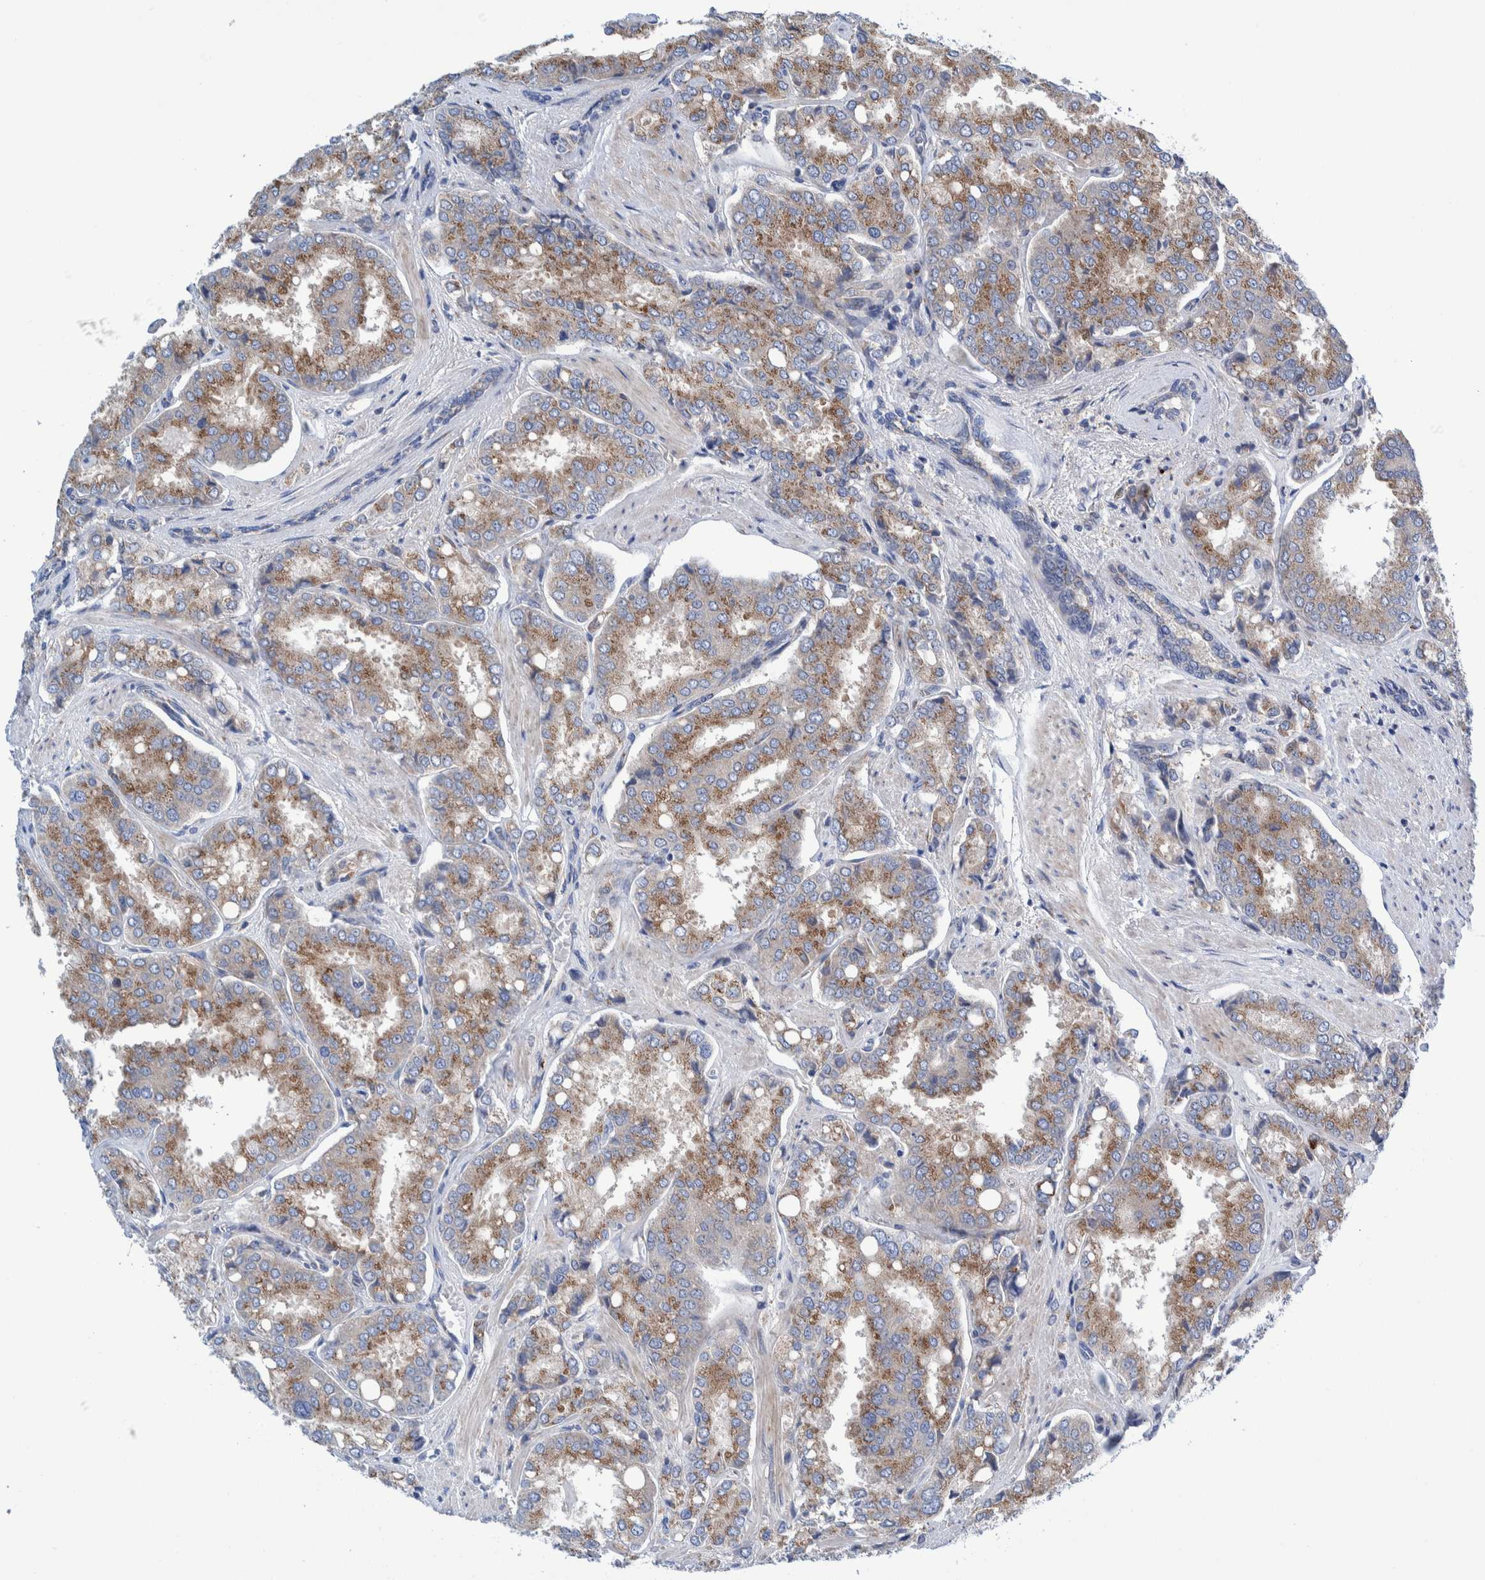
{"staining": {"intensity": "moderate", "quantity": ">75%", "location": "cytoplasmic/membranous"}, "tissue": "prostate cancer", "cell_type": "Tumor cells", "image_type": "cancer", "snomed": [{"axis": "morphology", "description": "Adenocarcinoma, High grade"}, {"axis": "topography", "description": "Prostate"}], "caption": "Protein expression analysis of human prostate cancer reveals moderate cytoplasmic/membranous positivity in approximately >75% of tumor cells.", "gene": "TRIM58", "patient": {"sex": "male", "age": 50}}